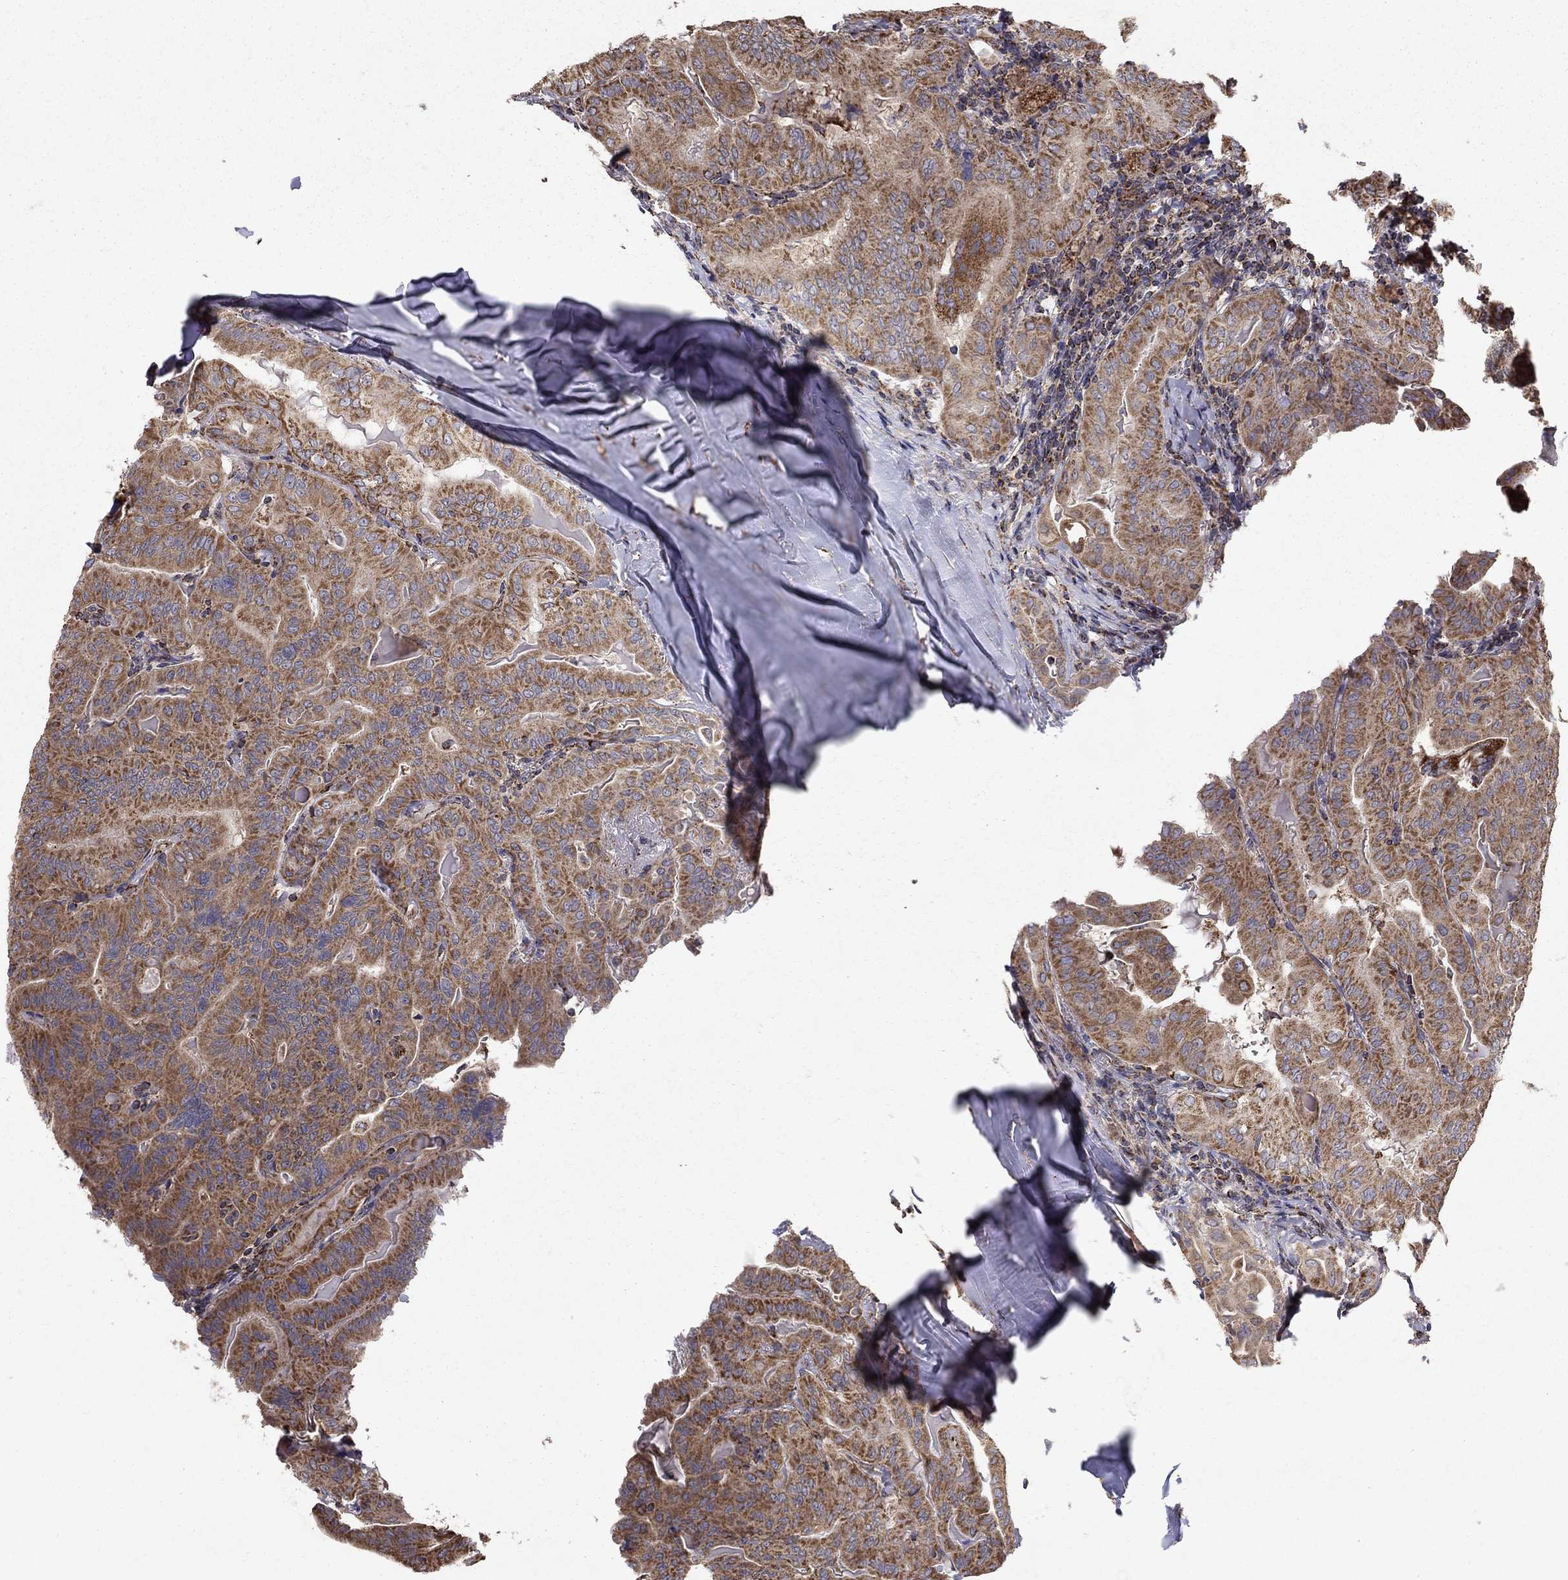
{"staining": {"intensity": "strong", "quantity": "25%-75%", "location": "cytoplasmic/membranous"}, "tissue": "thyroid cancer", "cell_type": "Tumor cells", "image_type": "cancer", "snomed": [{"axis": "morphology", "description": "Papillary adenocarcinoma, NOS"}, {"axis": "topography", "description": "Thyroid gland"}], "caption": "A high-resolution photomicrograph shows immunohistochemistry (IHC) staining of thyroid cancer (papillary adenocarcinoma), which demonstrates strong cytoplasmic/membranous expression in approximately 25%-75% of tumor cells. (DAB (3,3'-diaminobenzidine) IHC, brown staining for protein, blue staining for nuclei).", "gene": "NDUFS8", "patient": {"sex": "female", "age": 68}}